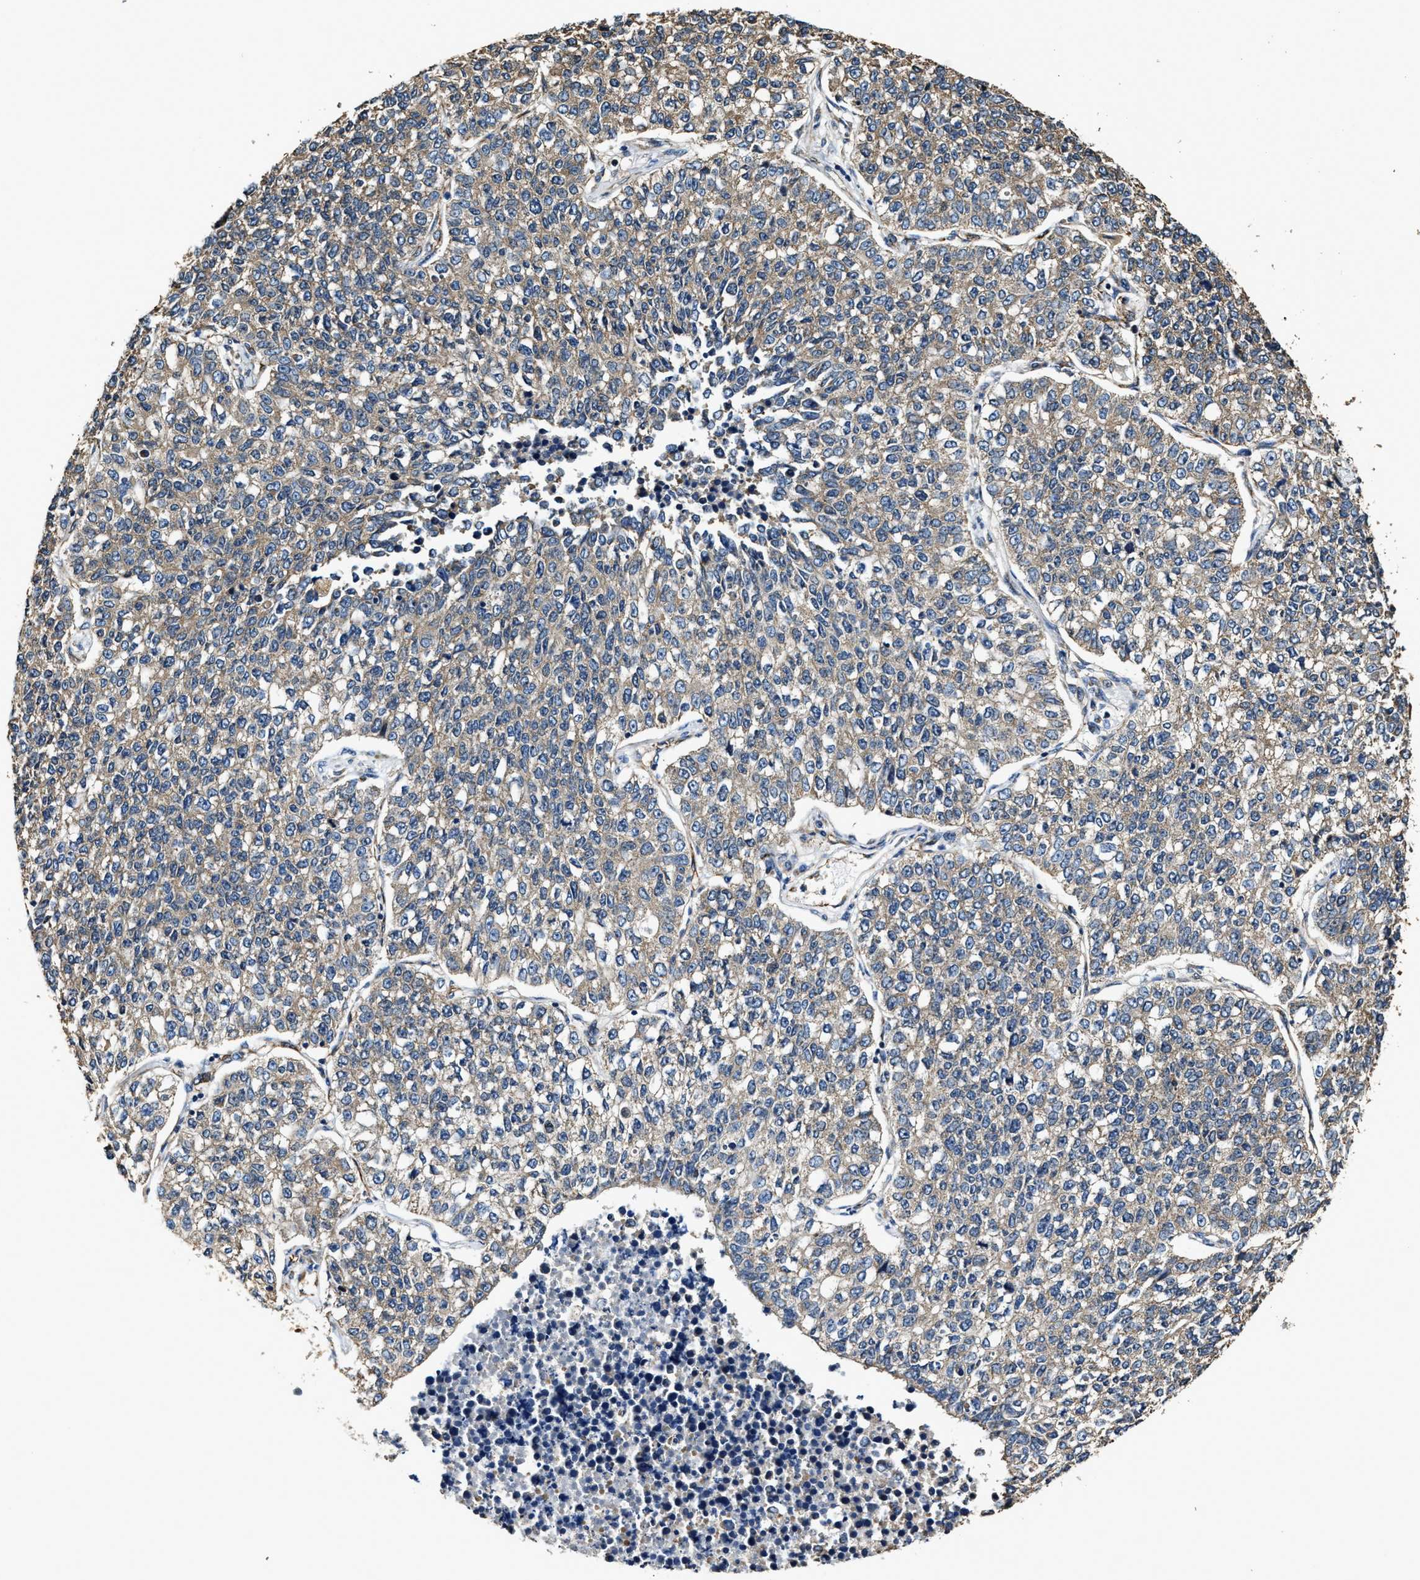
{"staining": {"intensity": "weak", "quantity": ">75%", "location": "cytoplasmic/membranous"}, "tissue": "lung cancer", "cell_type": "Tumor cells", "image_type": "cancer", "snomed": [{"axis": "morphology", "description": "Adenocarcinoma, NOS"}, {"axis": "topography", "description": "Lung"}], "caption": "Adenocarcinoma (lung) stained for a protein shows weak cytoplasmic/membranous positivity in tumor cells.", "gene": "GFRA3", "patient": {"sex": "male", "age": 49}}